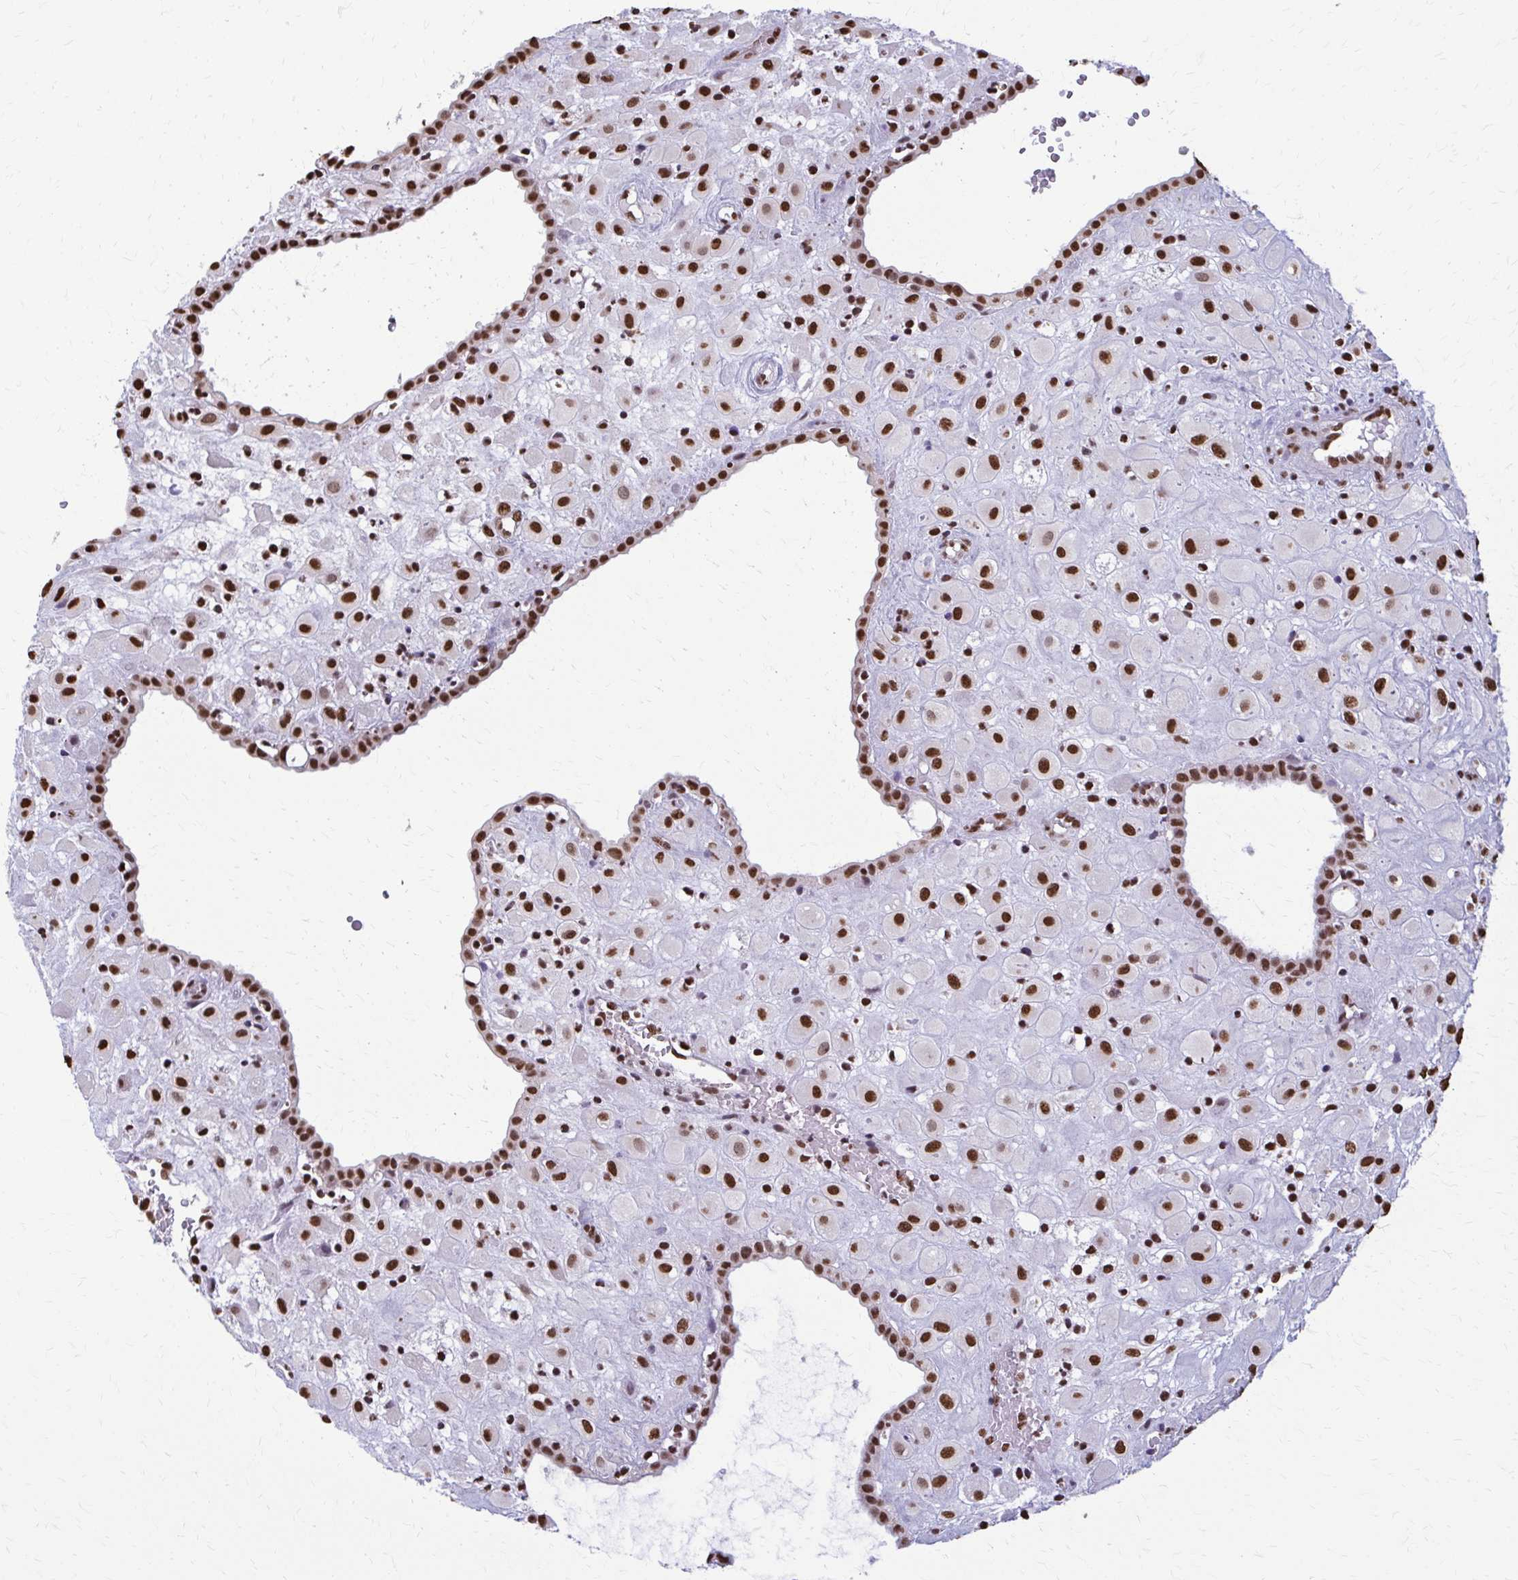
{"staining": {"intensity": "moderate", "quantity": ">75%", "location": "nuclear"}, "tissue": "placenta", "cell_type": "Decidual cells", "image_type": "normal", "snomed": [{"axis": "morphology", "description": "Normal tissue, NOS"}, {"axis": "topography", "description": "Placenta"}], "caption": "The immunohistochemical stain shows moderate nuclear expression in decidual cells of benign placenta.", "gene": "SNRPA", "patient": {"sex": "female", "age": 24}}